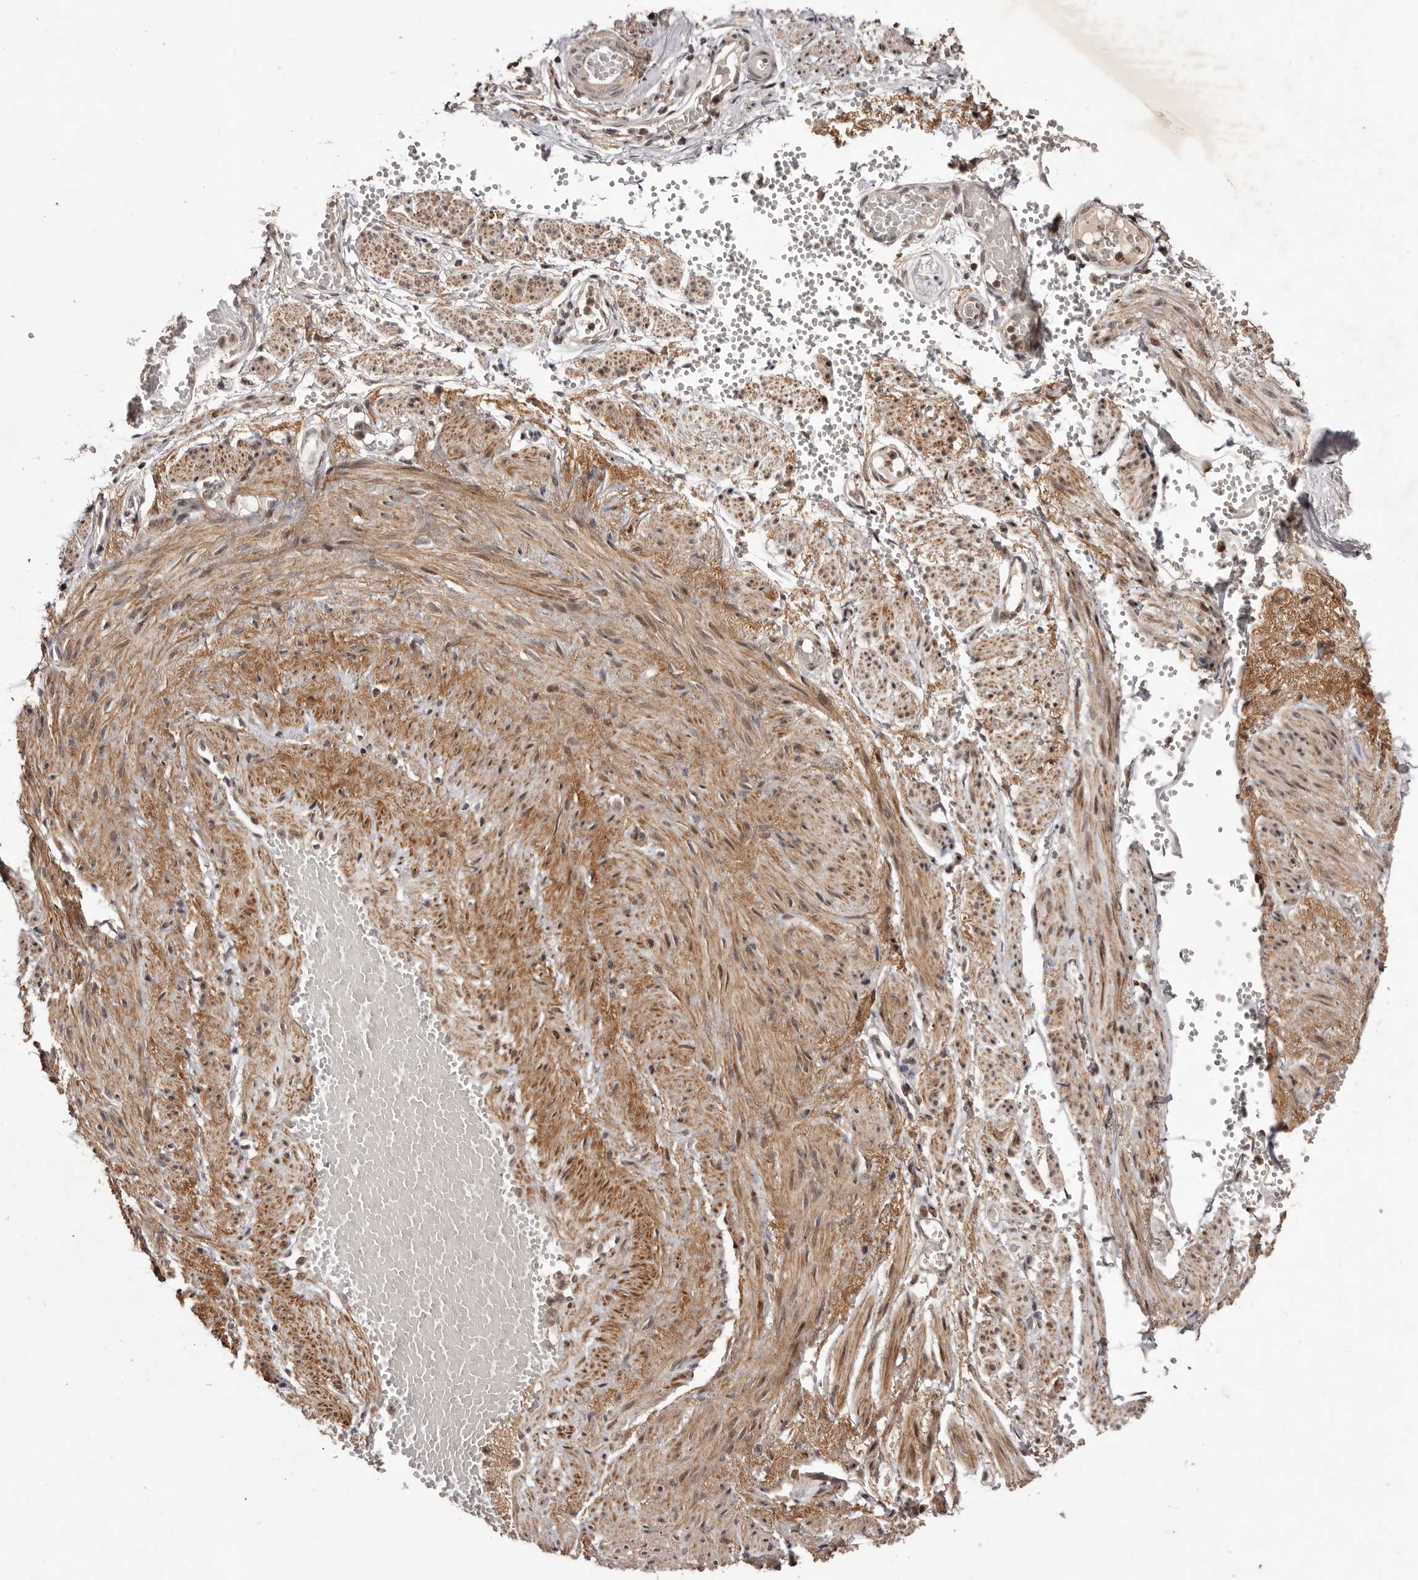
{"staining": {"intensity": "weak", "quantity": "25%-75%", "location": "cytoplasmic/membranous"}, "tissue": "adipose tissue", "cell_type": "Adipocytes", "image_type": "normal", "snomed": [{"axis": "morphology", "description": "Normal tissue, NOS"}, {"axis": "topography", "description": "Smooth muscle"}, {"axis": "topography", "description": "Peripheral nerve tissue"}], "caption": "A brown stain highlights weak cytoplasmic/membranous expression of a protein in adipocytes of unremarkable adipose tissue.", "gene": "FBXO5", "patient": {"sex": "female", "age": 39}}